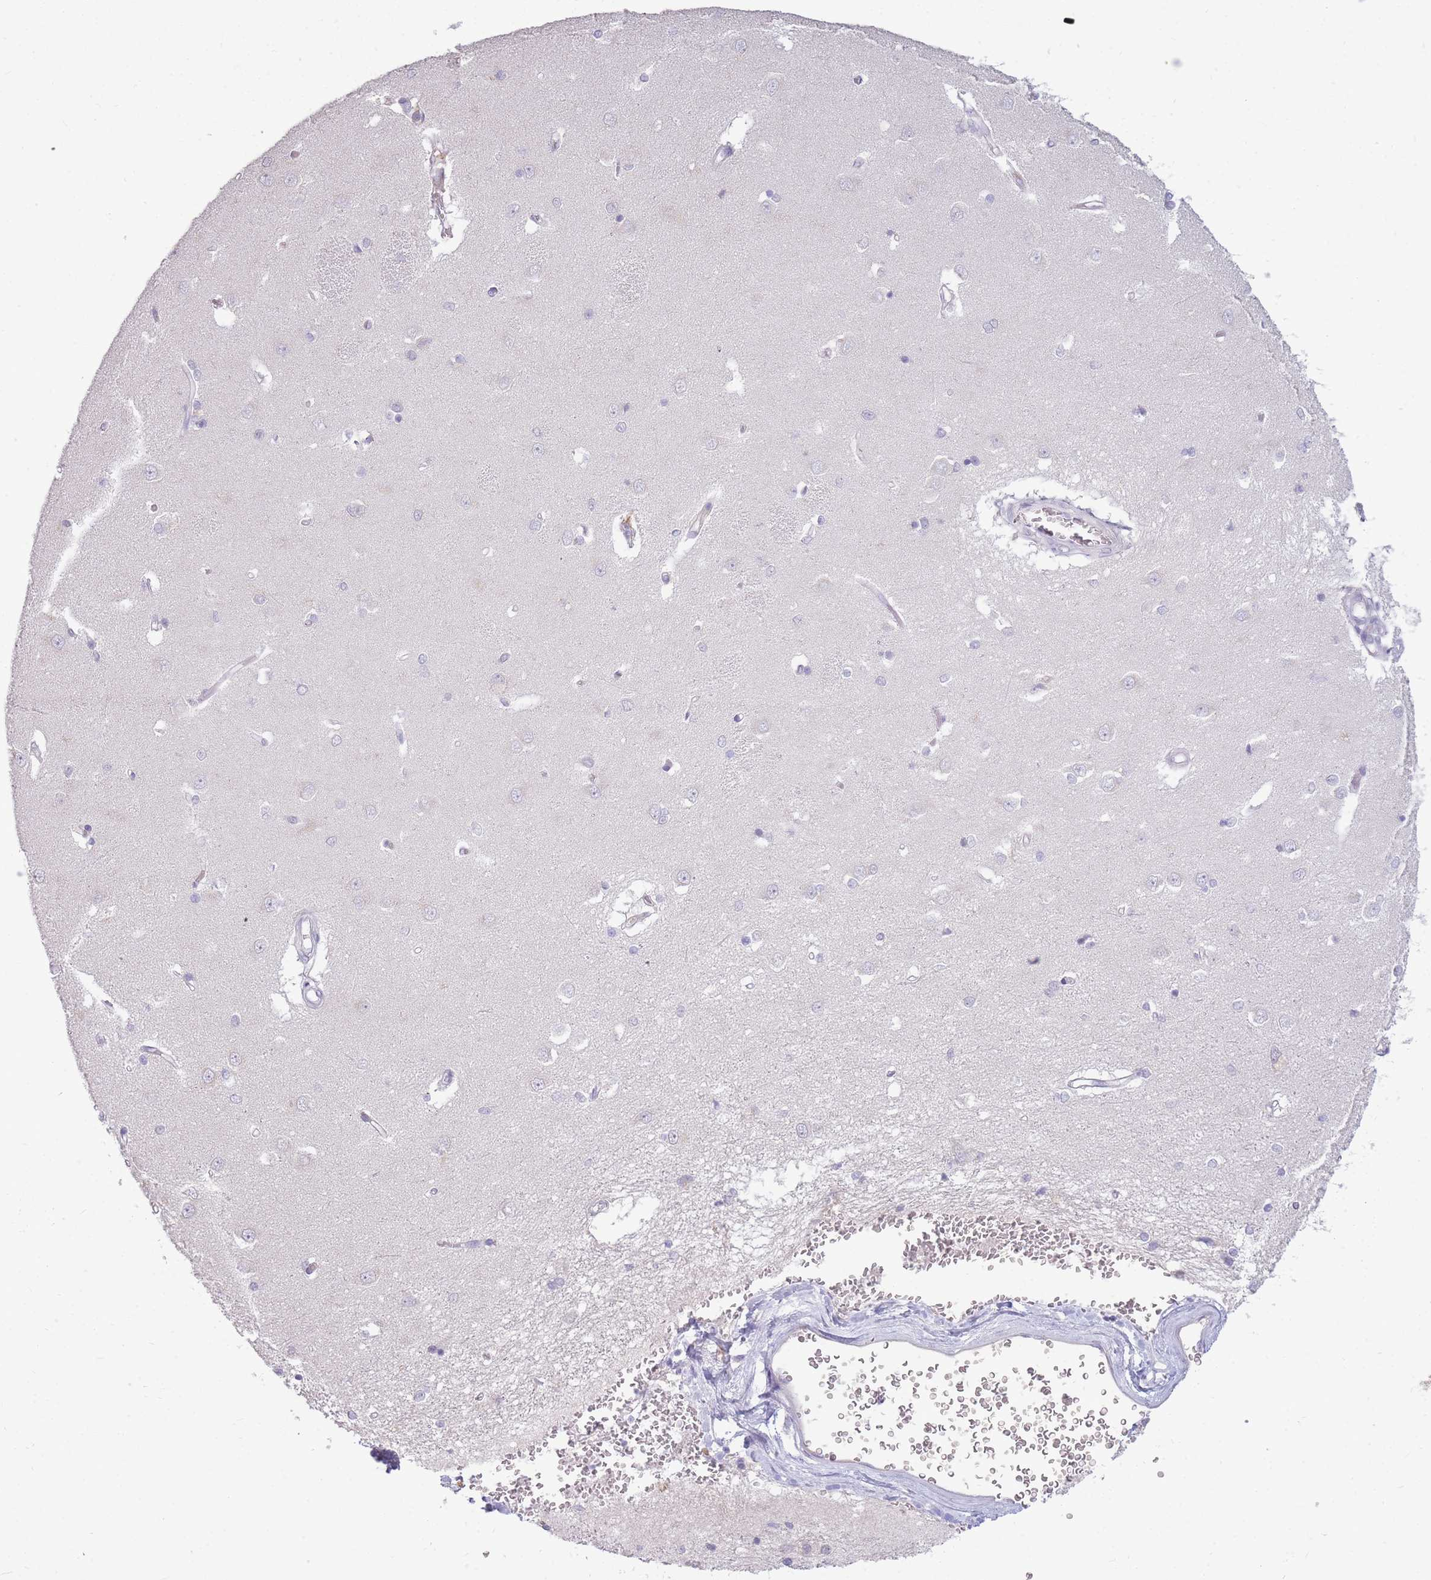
{"staining": {"intensity": "negative", "quantity": "none", "location": "none"}, "tissue": "caudate", "cell_type": "Glial cells", "image_type": "normal", "snomed": [{"axis": "morphology", "description": "Normal tissue, NOS"}, {"axis": "topography", "description": "Lateral ventricle wall"}], "caption": "Caudate stained for a protein using IHC displays no staining glial cells.", "gene": "TPSD1", "patient": {"sex": "male", "age": 37}}